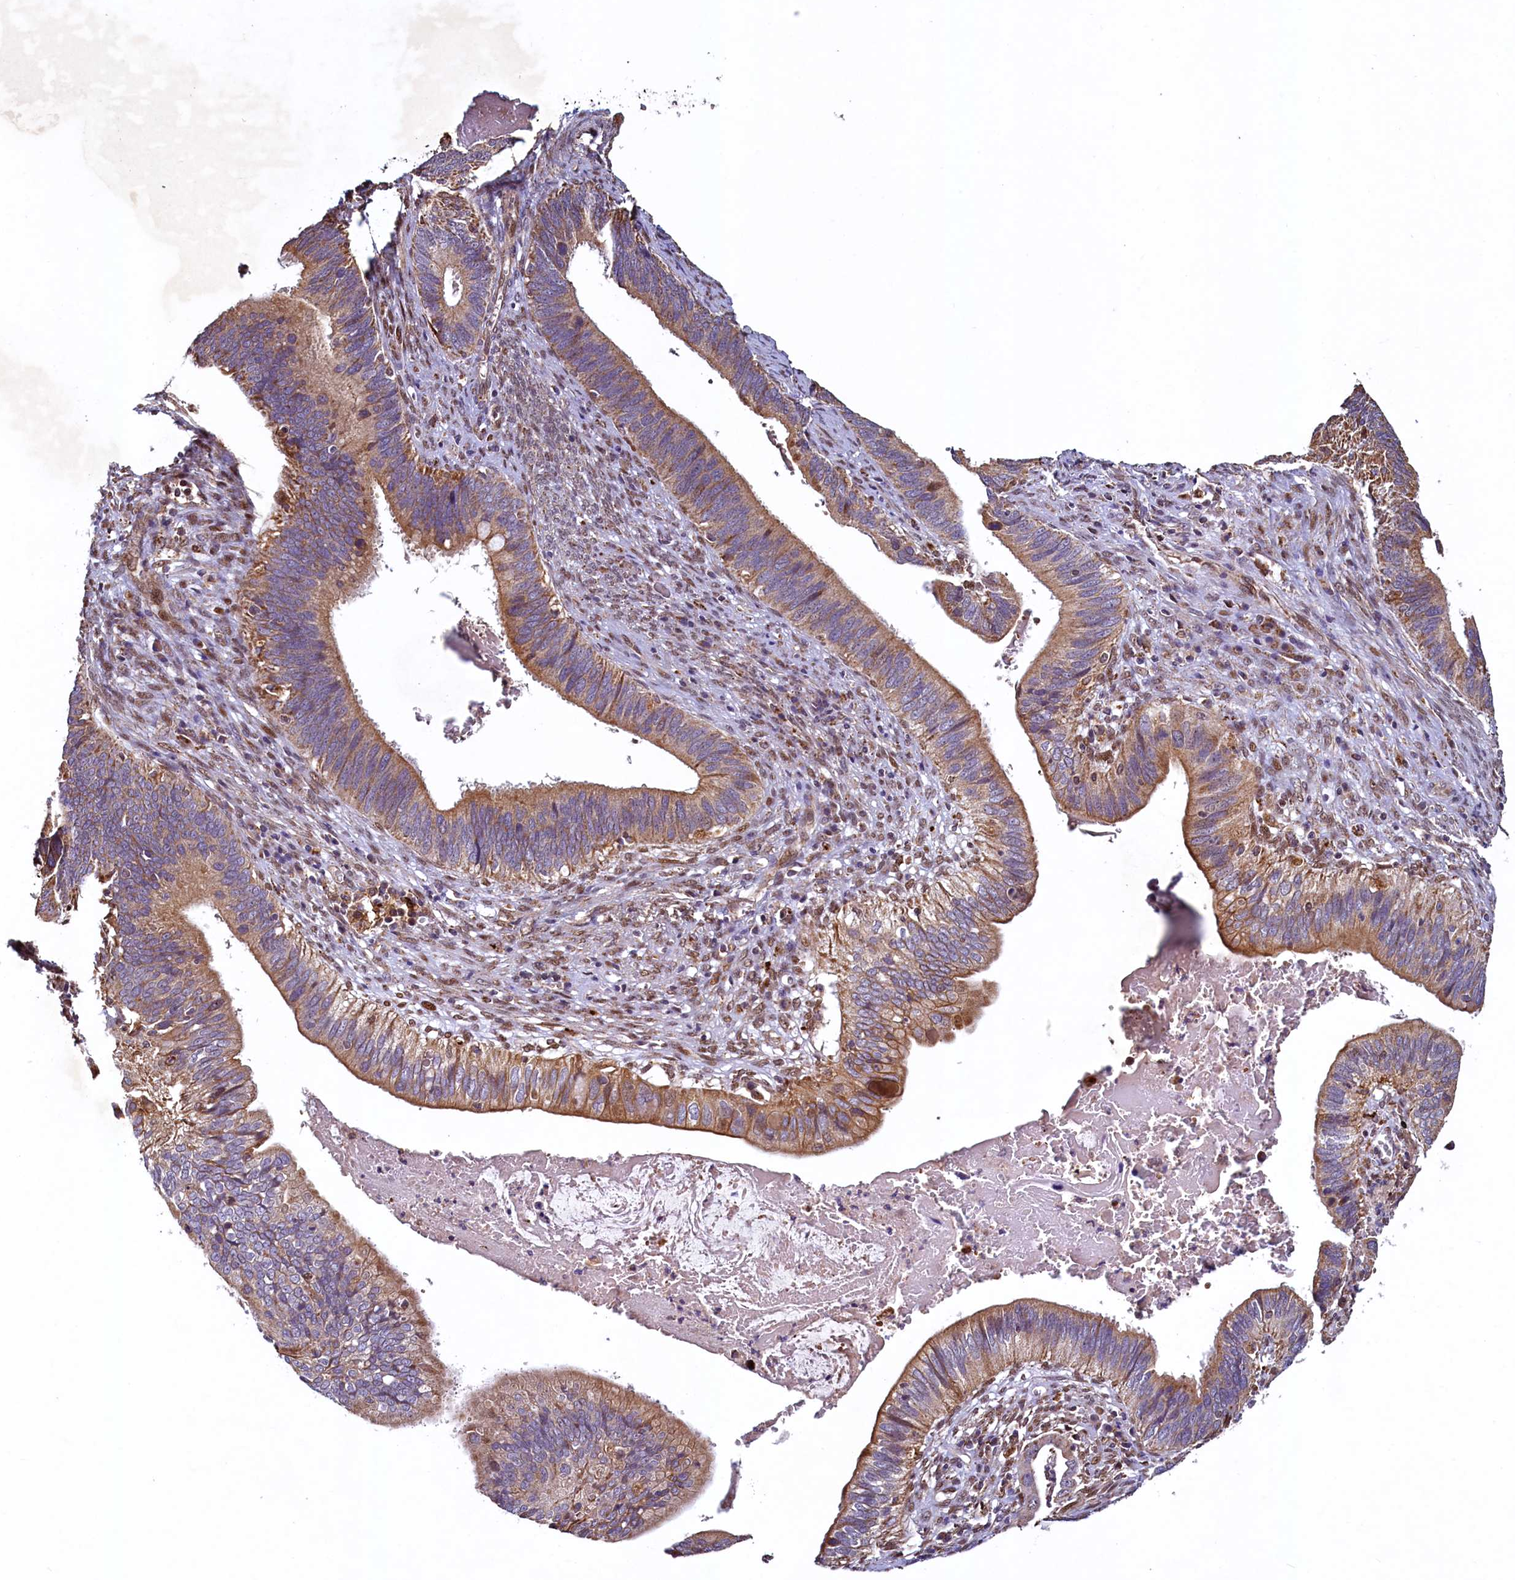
{"staining": {"intensity": "moderate", "quantity": ">75%", "location": "cytoplasmic/membranous"}, "tissue": "cervical cancer", "cell_type": "Tumor cells", "image_type": "cancer", "snomed": [{"axis": "morphology", "description": "Adenocarcinoma, NOS"}, {"axis": "topography", "description": "Cervix"}], "caption": "Cervical cancer (adenocarcinoma) tissue exhibits moderate cytoplasmic/membranous positivity in approximately >75% of tumor cells", "gene": "ZNF577", "patient": {"sex": "female", "age": 42}}